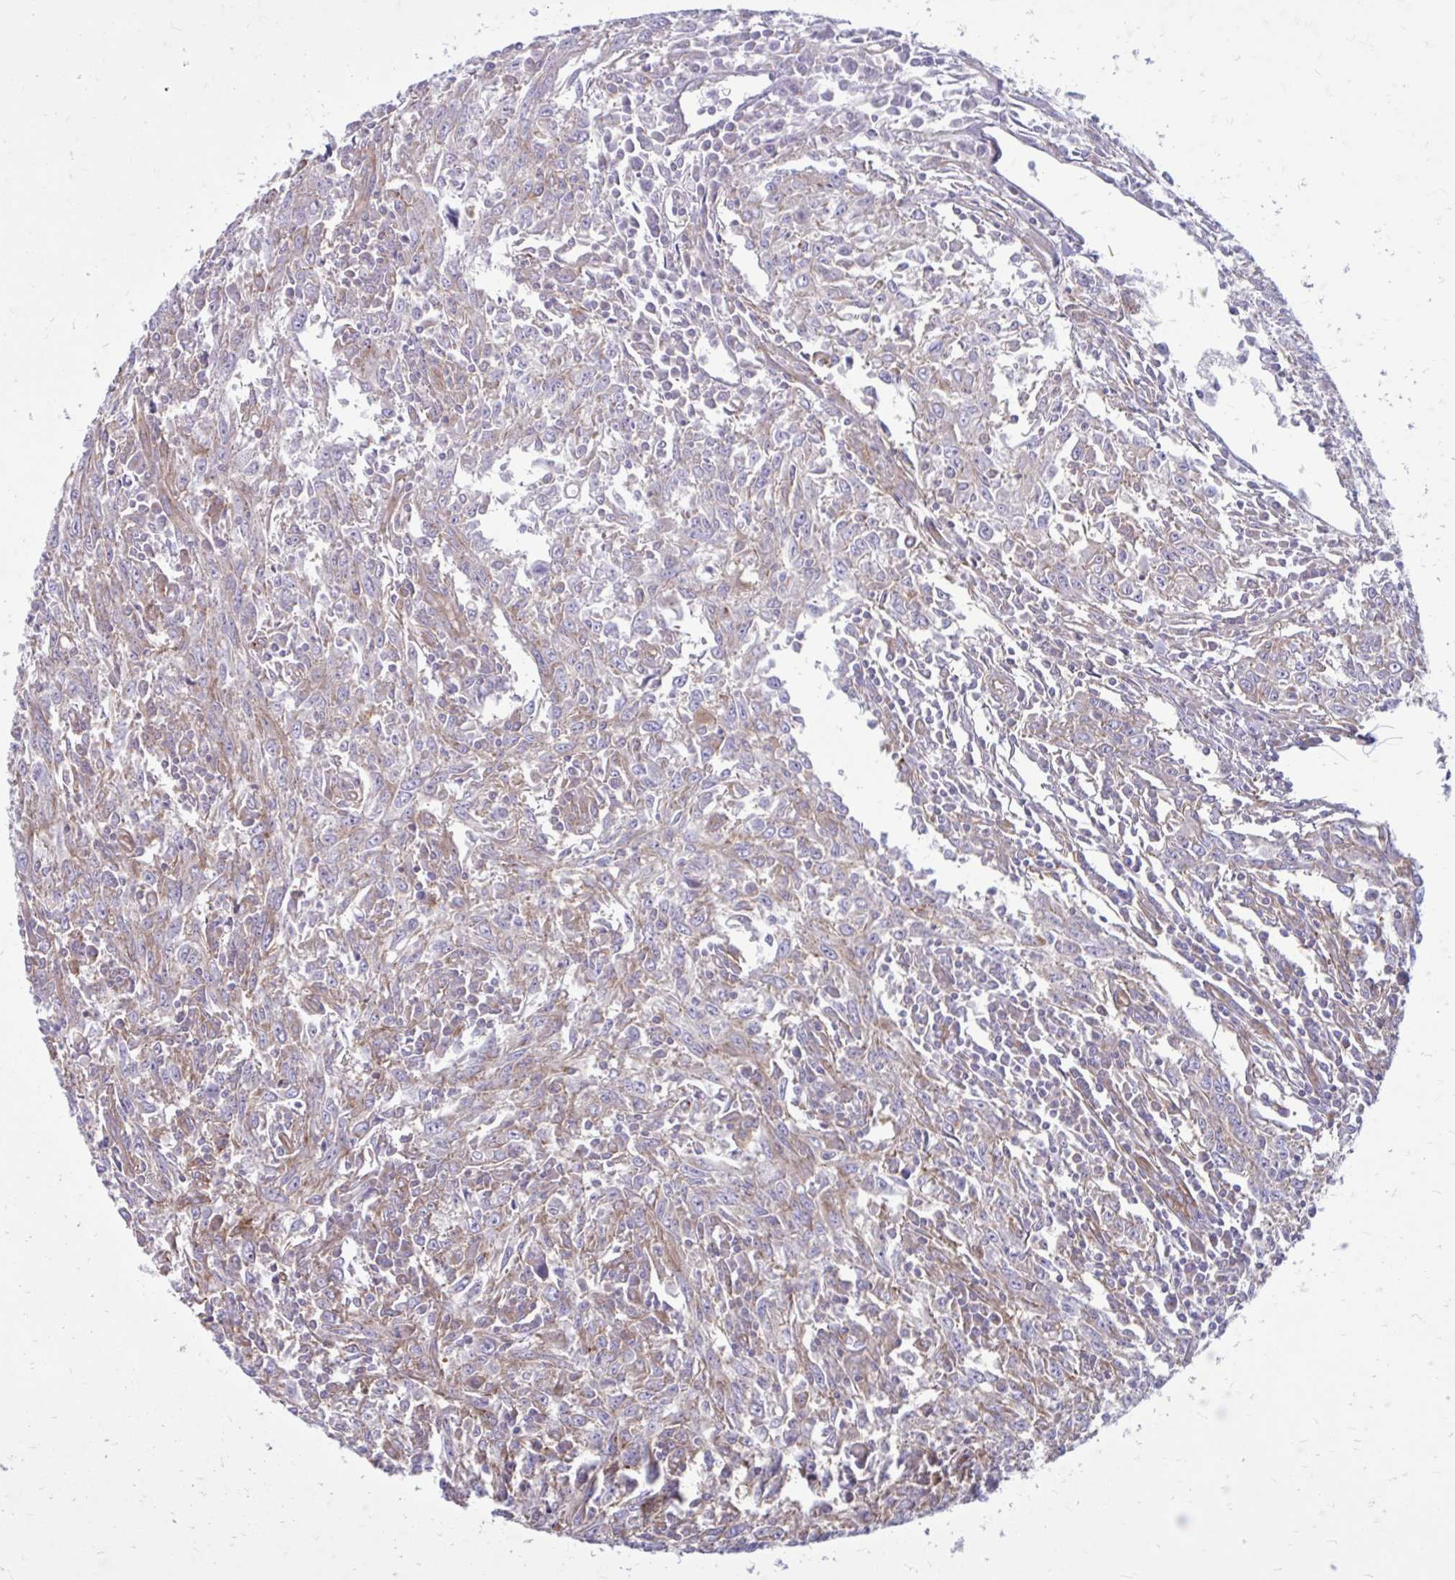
{"staining": {"intensity": "weak", "quantity": "<25%", "location": "cytoplasmic/membranous"}, "tissue": "breast cancer", "cell_type": "Tumor cells", "image_type": "cancer", "snomed": [{"axis": "morphology", "description": "Duct carcinoma"}, {"axis": "topography", "description": "Breast"}], "caption": "High power microscopy micrograph of an immunohistochemistry (IHC) histopathology image of breast cancer (infiltrating ductal carcinoma), revealing no significant positivity in tumor cells. The staining was performed using DAB (3,3'-diaminobenzidine) to visualize the protein expression in brown, while the nuclei were stained in blue with hematoxylin (Magnification: 20x).", "gene": "CLTA", "patient": {"sex": "female", "age": 50}}